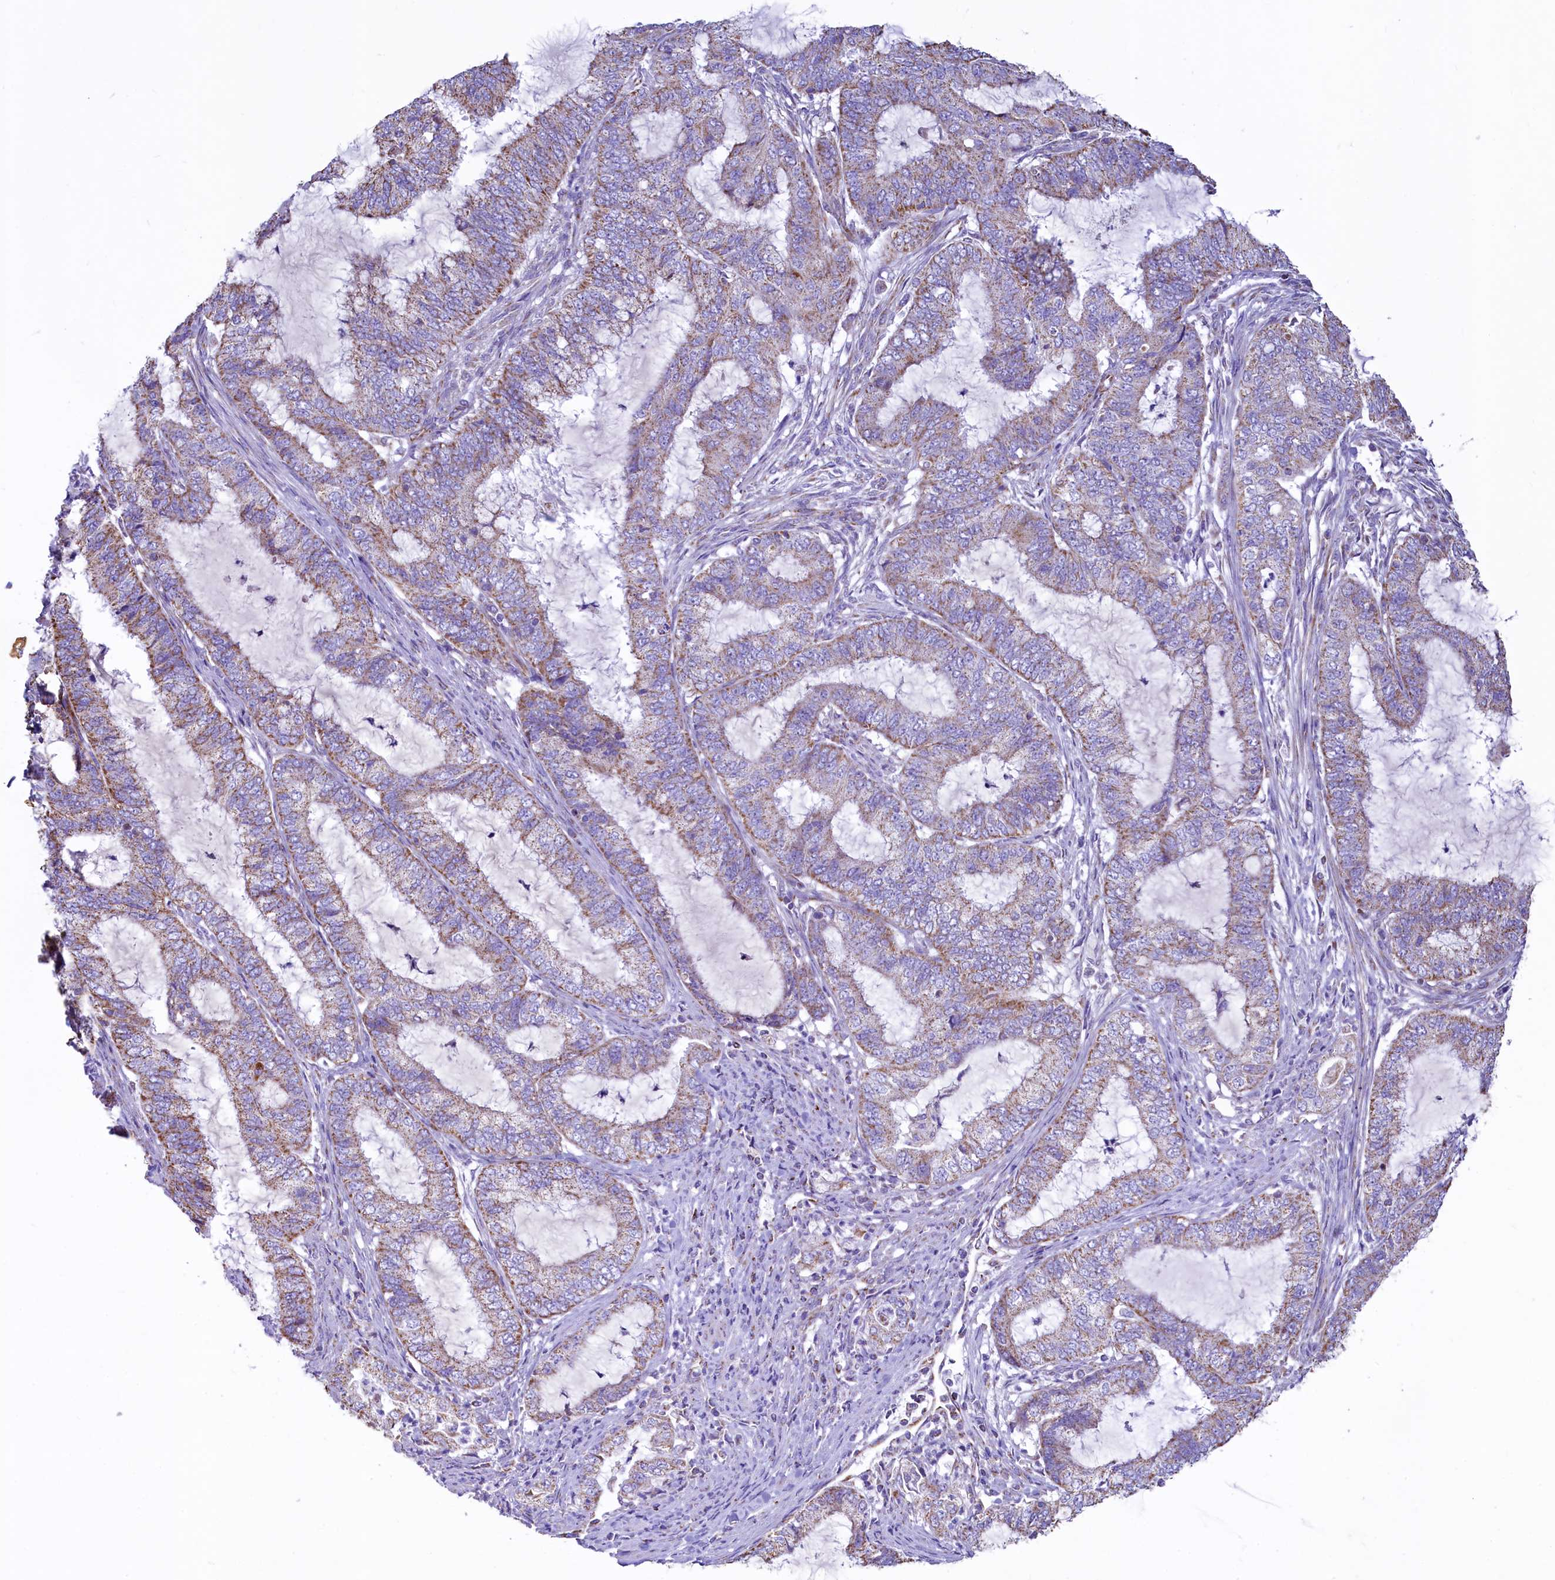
{"staining": {"intensity": "moderate", "quantity": "25%-75%", "location": "cytoplasmic/membranous"}, "tissue": "endometrial cancer", "cell_type": "Tumor cells", "image_type": "cancer", "snomed": [{"axis": "morphology", "description": "Adenocarcinoma, NOS"}, {"axis": "topography", "description": "Endometrium"}], "caption": "Endometrial cancer (adenocarcinoma) stained with a protein marker shows moderate staining in tumor cells.", "gene": "IDH3A", "patient": {"sex": "female", "age": 51}}